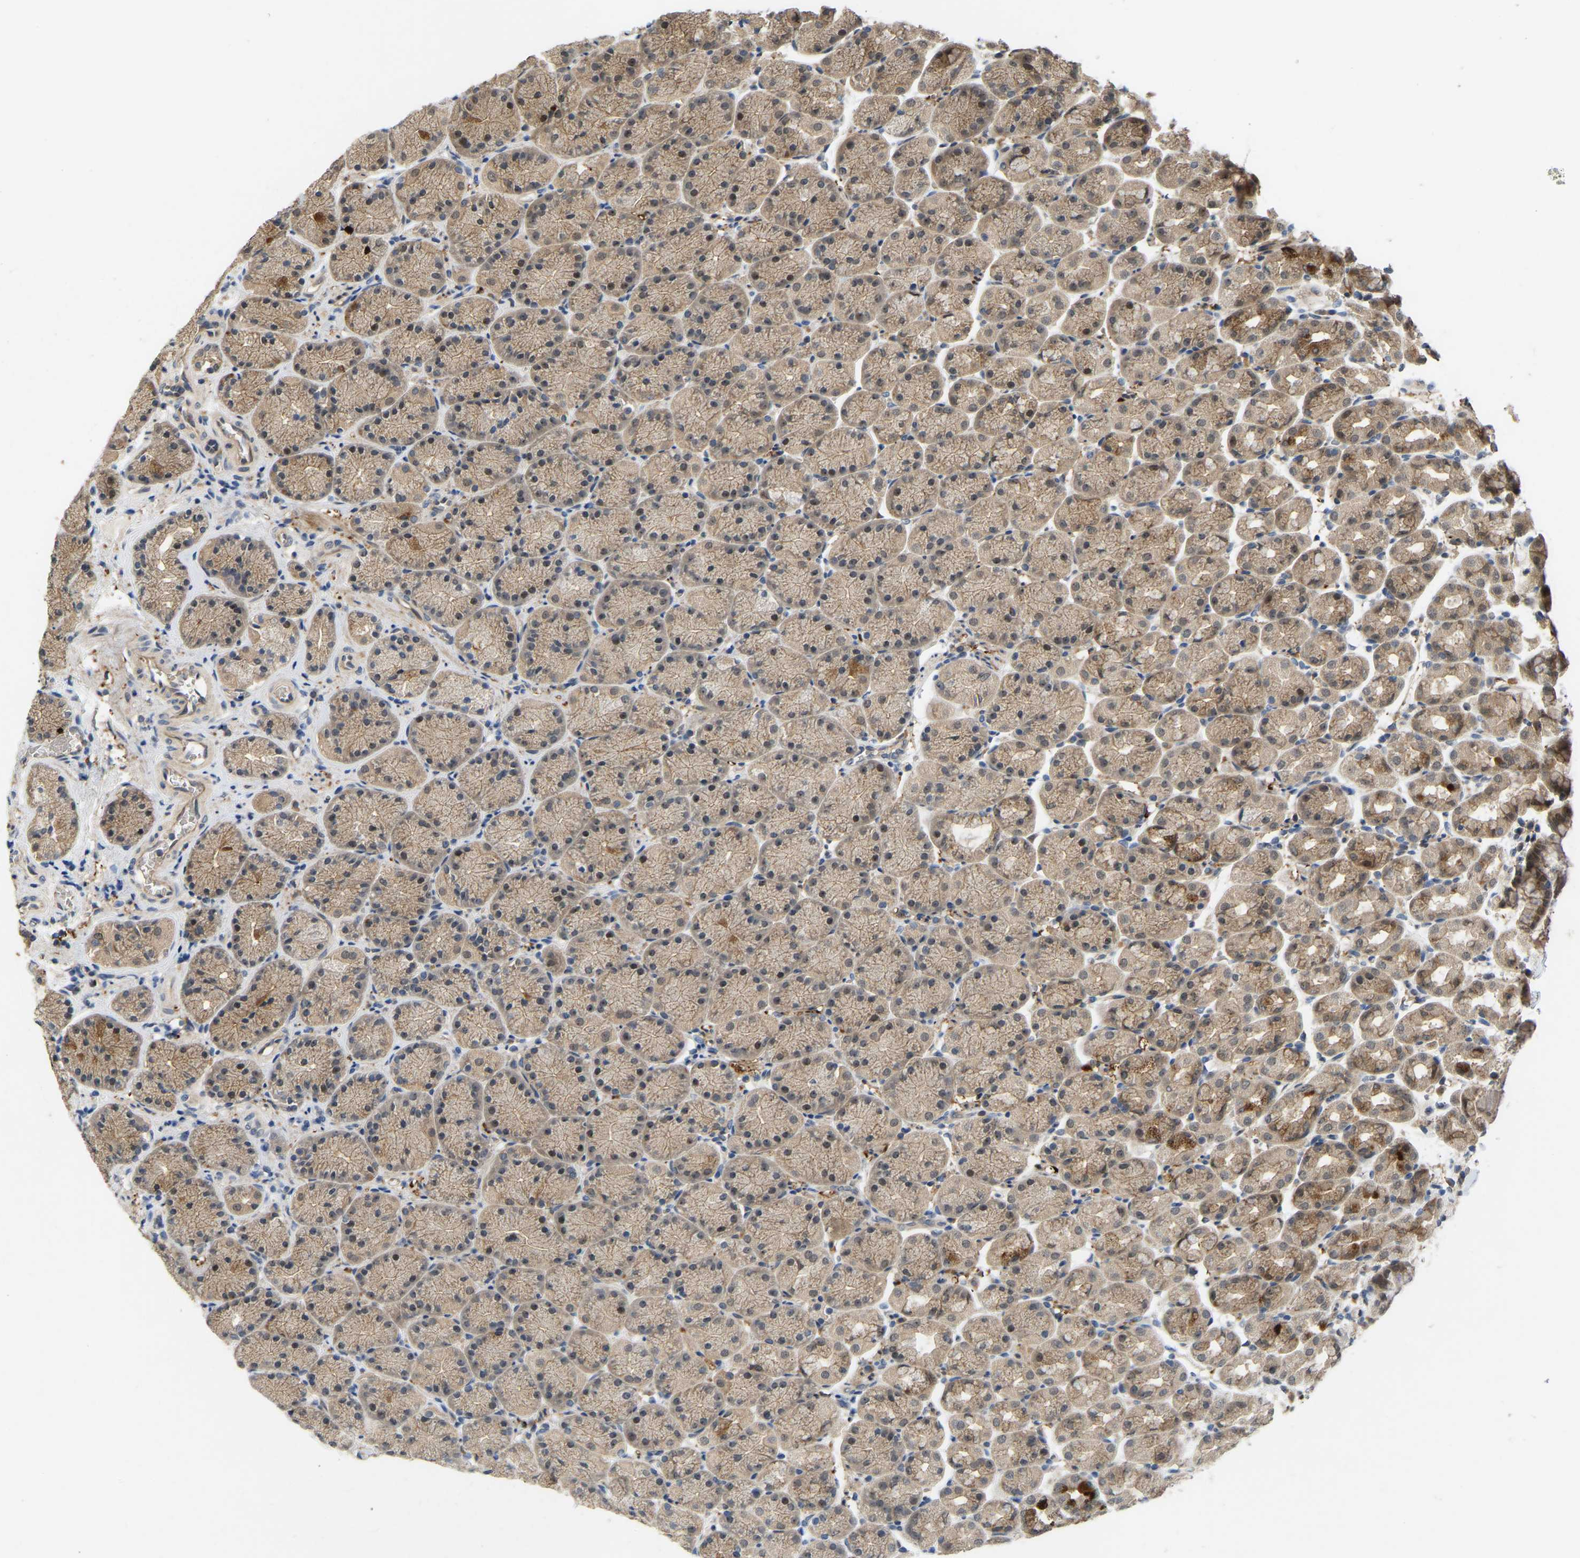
{"staining": {"intensity": "weak", "quantity": ">75%", "location": "cytoplasmic/membranous"}, "tissue": "stomach", "cell_type": "Glandular cells", "image_type": "normal", "snomed": [{"axis": "morphology", "description": "Normal tissue, NOS"}, {"axis": "topography", "description": "Stomach"}], "caption": "IHC of normal stomach shows low levels of weak cytoplasmic/membranous expression in approximately >75% of glandular cells. (Brightfield microscopy of DAB IHC at high magnification).", "gene": "LIMK2", "patient": {"sex": "male", "age": 42}}